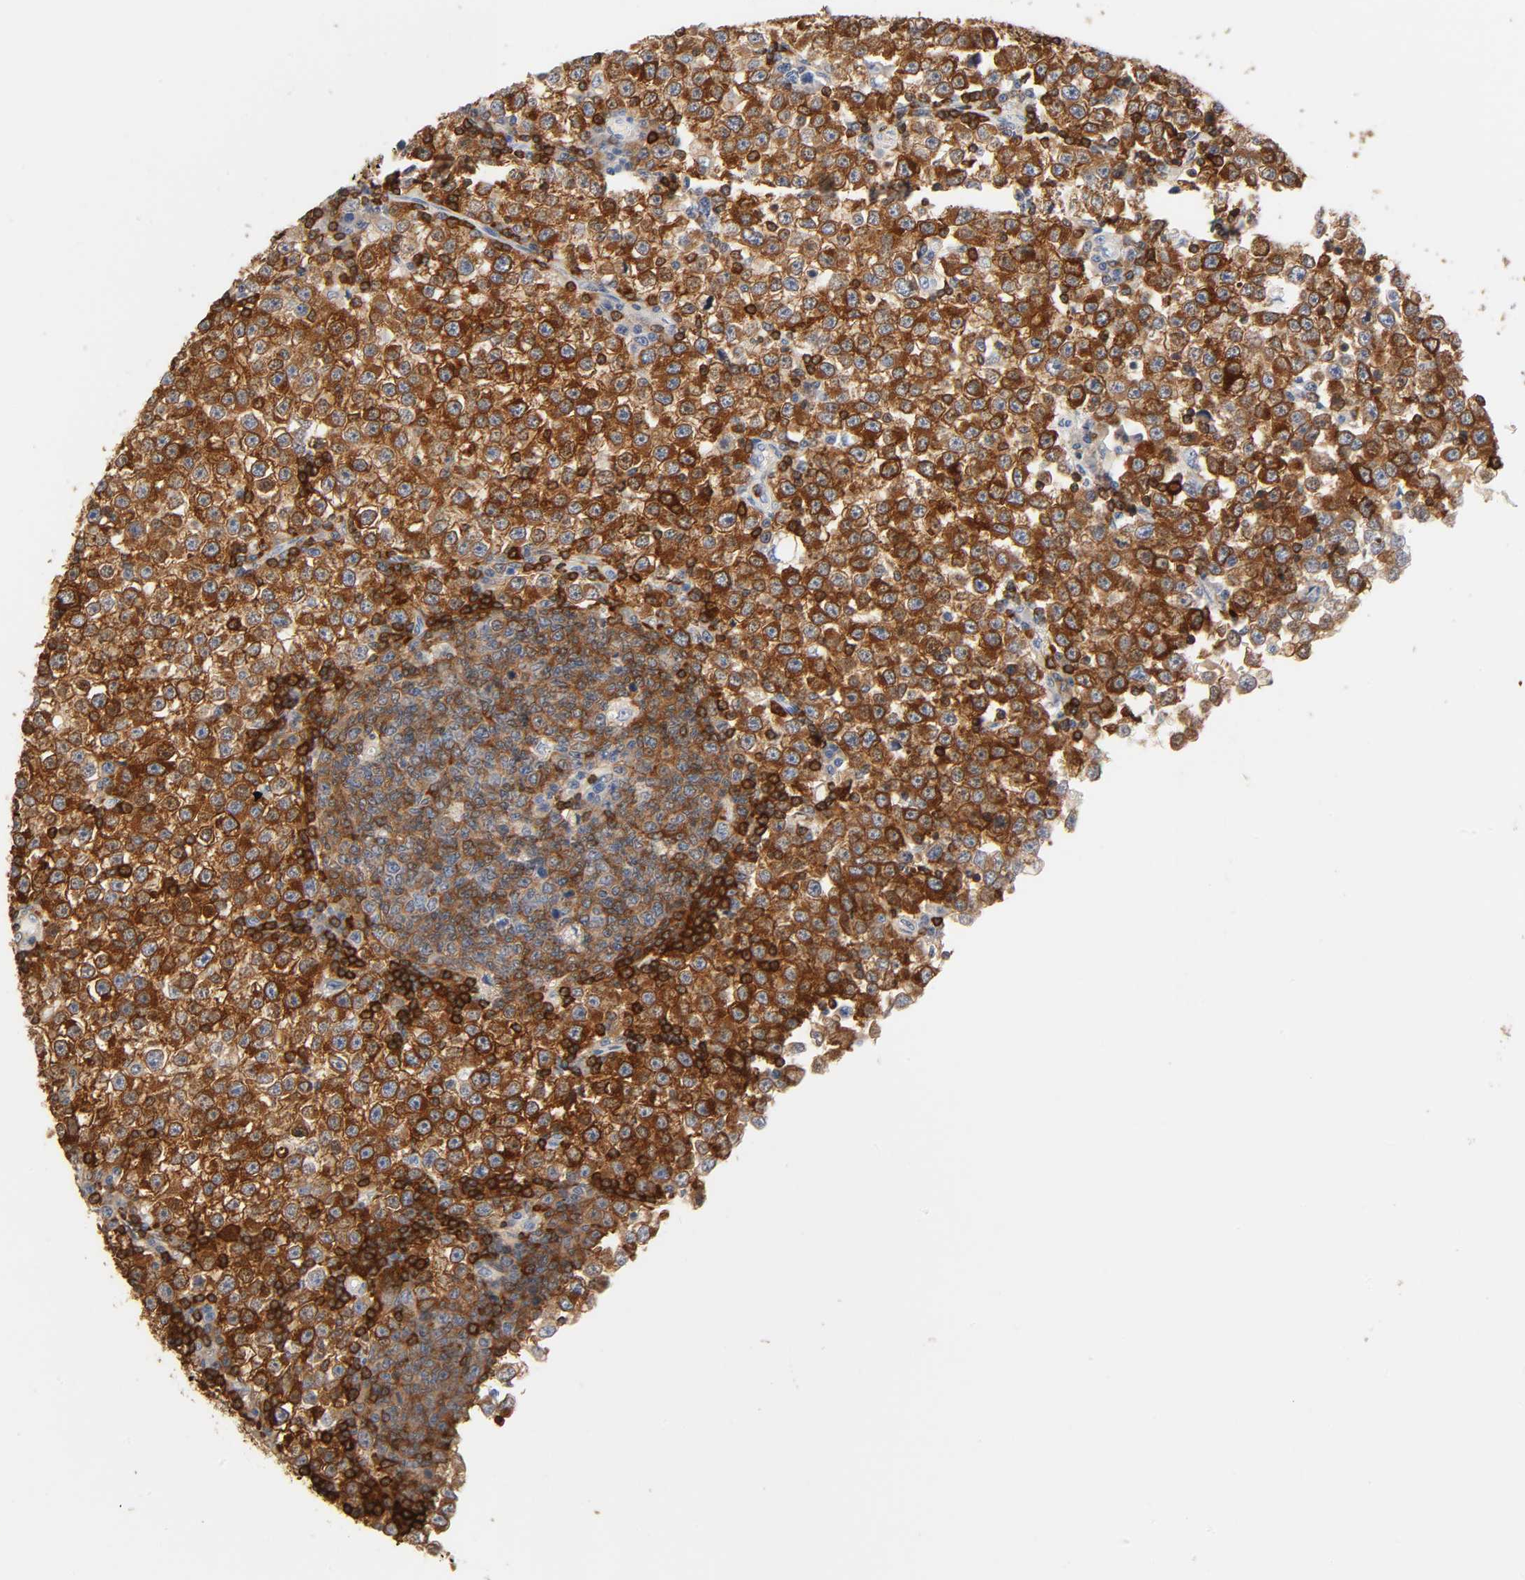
{"staining": {"intensity": "strong", "quantity": ">75%", "location": "cytoplasmic/membranous"}, "tissue": "testis cancer", "cell_type": "Tumor cells", "image_type": "cancer", "snomed": [{"axis": "morphology", "description": "Seminoma, NOS"}, {"axis": "topography", "description": "Testis"}], "caption": "This micrograph shows immunohistochemistry (IHC) staining of testis cancer (seminoma), with high strong cytoplasmic/membranous staining in about >75% of tumor cells.", "gene": "BIN1", "patient": {"sex": "male", "age": 65}}